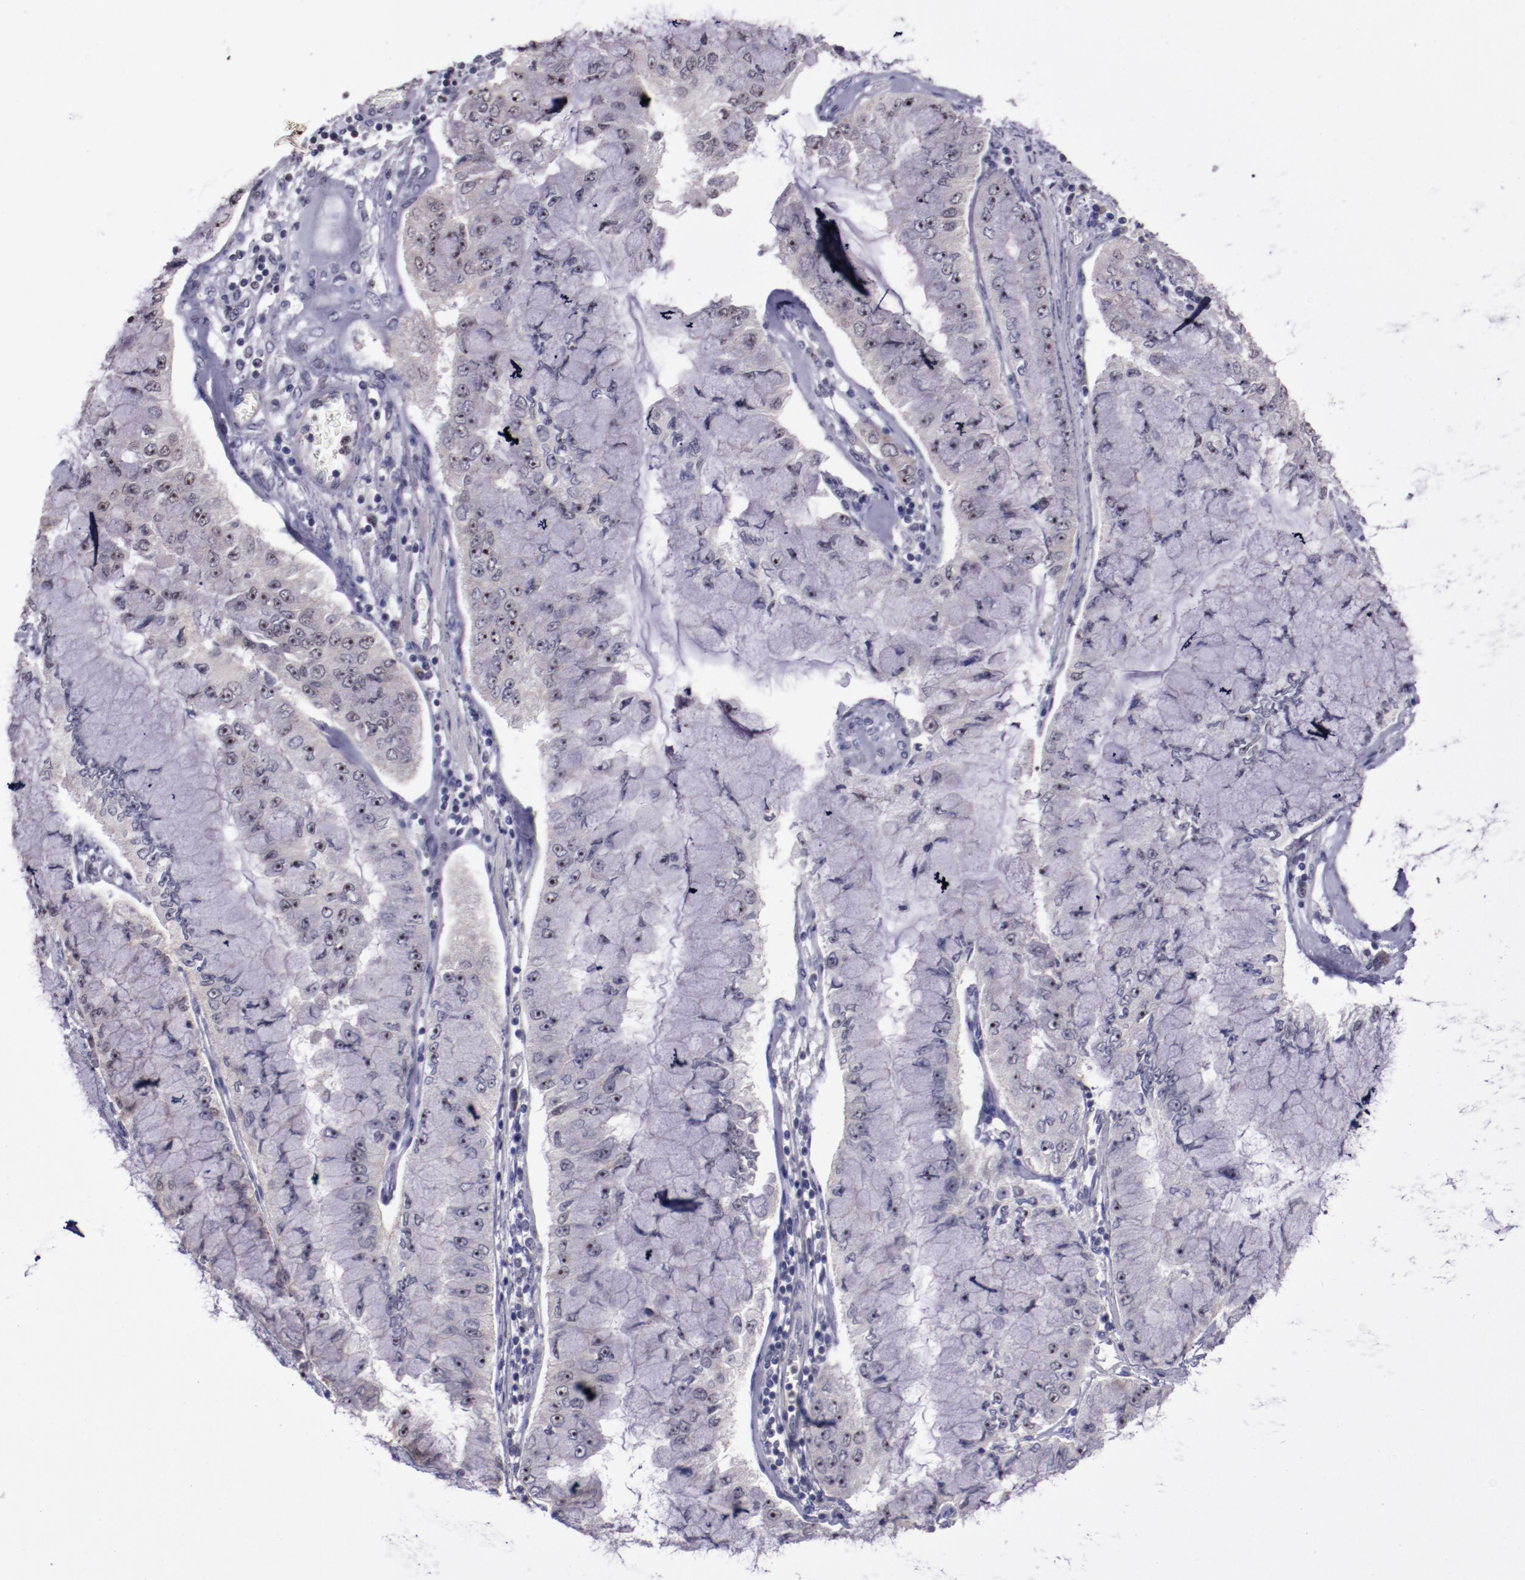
{"staining": {"intensity": "weak", "quantity": ">75%", "location": "nuclear"}, "tissue": "liver cancer", "cell_type": "Tumor cells", "image_type": "cancer", "snomed": [{"axis": "morphology", "description": "Cholangiocarcinoma"}, {"axis": "topography", "description": "Liver"}], "caption": "About >75% of tumor cells in human liver cholangiocarcinoma demonstrate weak nuclear protein positivity as visualized by brown immunohistochemical staining.", "gene": "LONP1", "patient": {"sex": "female", "age": 79}}